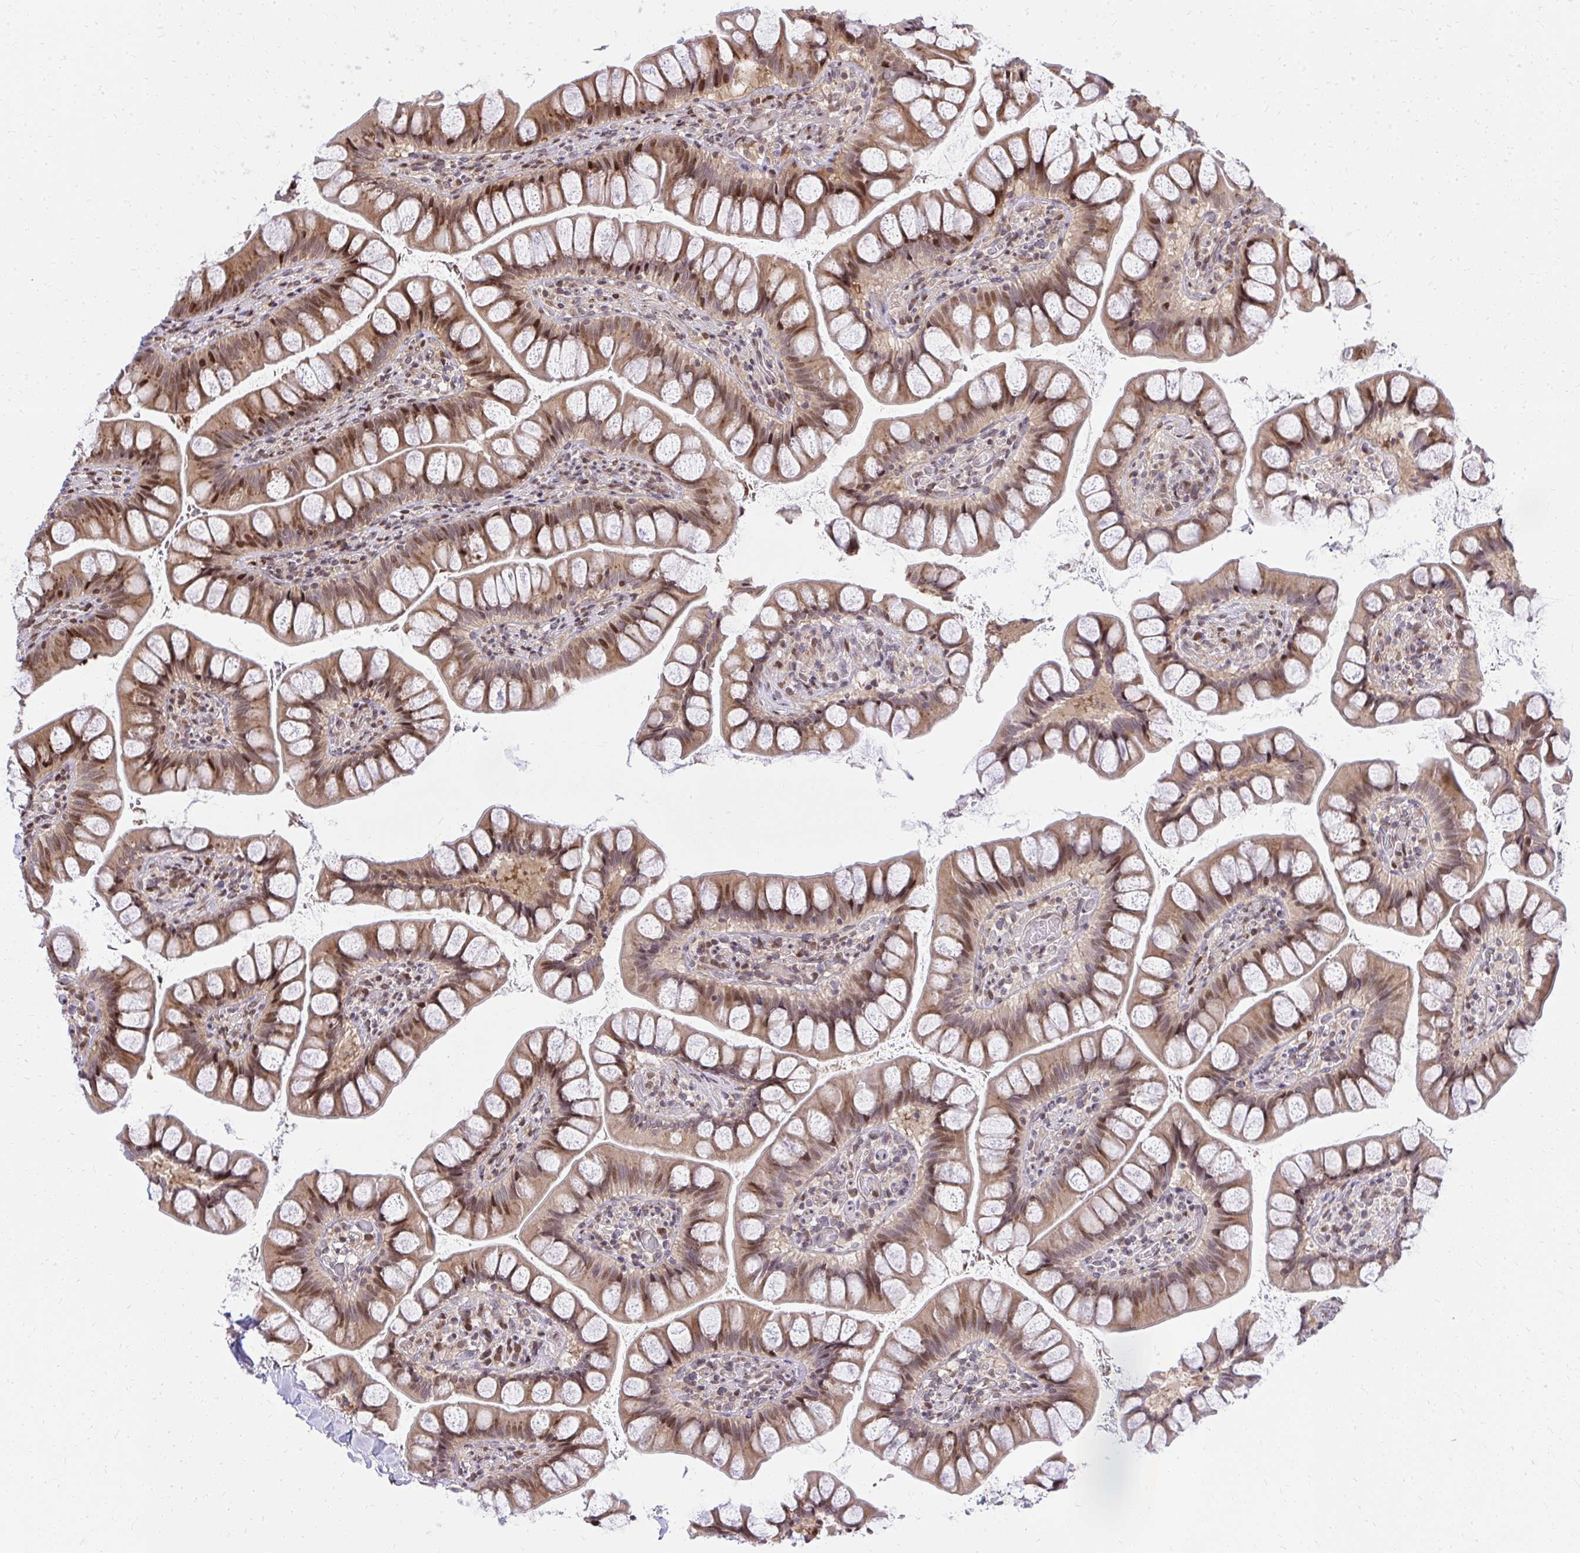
{"staining": {"intensity": "moderate", "quantity": ">75%", "location": "cytoplasmic/membranous,nuclear"}, "tissue": "small intestine", "cell_type": "Glandular cells", "image_type": "normal", "snomed": [{"axis": "morphology", "description": "Normal tissue, NOS"}, {"axis": "topography", "description": "Small intestine"}], "caption": "This photomicrograph demonstrates unremarkable small intestine stained with immunohistochemistry to label a protein in brown. The cytoplasmic/membranous,nuclear of glandular cells show moderate positivity for the protein. Nuclei are counter-stained blue.", "gene": "PIGY", "patient": {"sex": "male", "age": 70}}